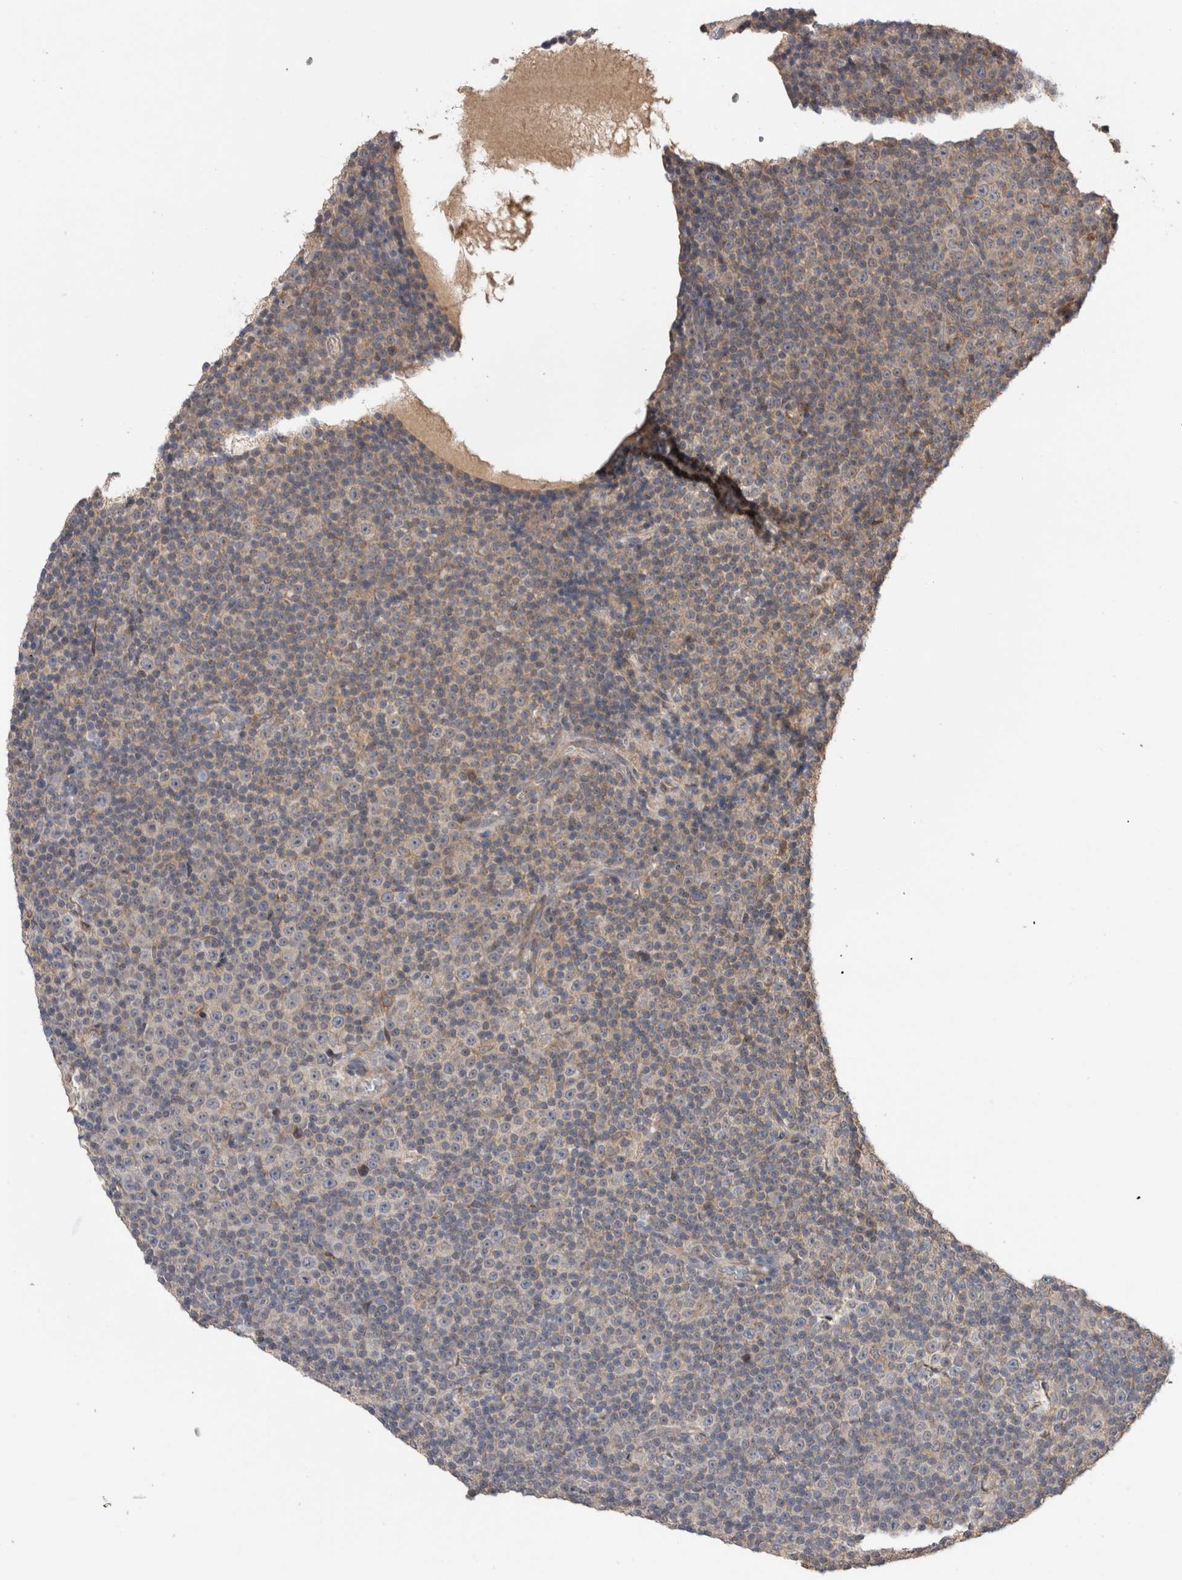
{"staining": {"intensity": "weak", "quantity": ">75%", "location": "cytoplasmic/membranous"}, "tissue": "lymphoma", "cell_type": "Tumor cells", "image_type": "cancer", "snomed": [{"axis": "morphology", "description": "Malignant lymphoma, non-Hodgkin's type, Low grade"}, {"axis": "topography", "description": "Lymph node"}], "caption": "A histopathology image showing weak cytoplasmic/membranous expression in approximately >75% of tumor cells in low-grade malignant lymphoma, non-Hodgkin's type, as visualized by brown immunohistochemical staining.", "gene": "TBCE", "patient": {"sex": "female", "age": 67}}